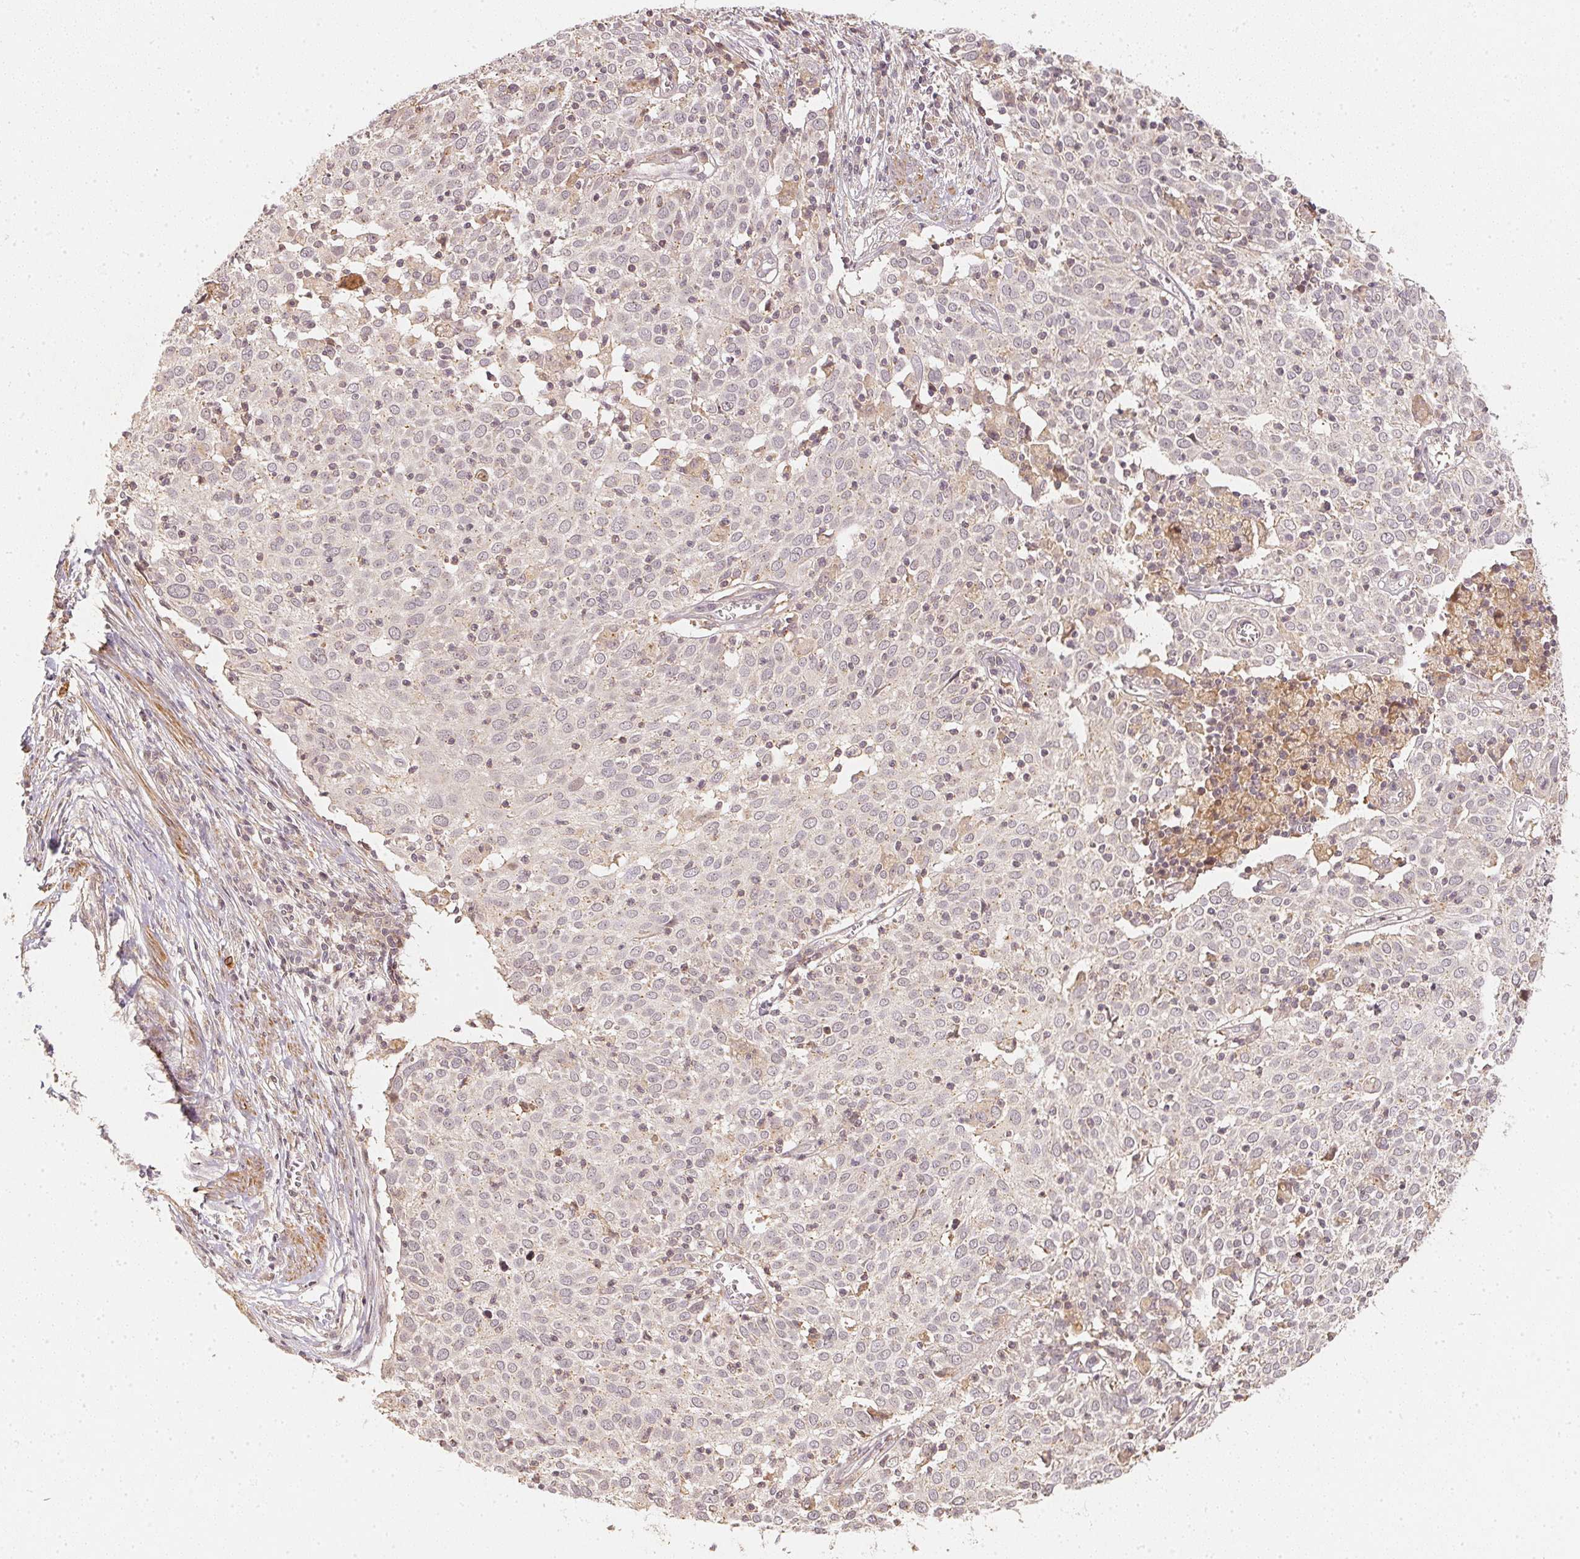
{"staining": {"intensity": "negative", "quantity": "none", "location": "none"}, "tissue": "cervical cancer", "cell_type": "Tumor cells", "image_type": "cancer", "snomed": [{"axis": "morphology", "description": "Squamous cell carcinoma, NOS"}, {"axis": "topography", "description": "Cervix"}], "caption": "An immunohistochemistry (IHC) micrograph of cervical cancer is shown. There is no staining in tumor cells of cervical cancer.", "gene": "SERPINE1", "patient": {"sex": "female", "age": 39}}